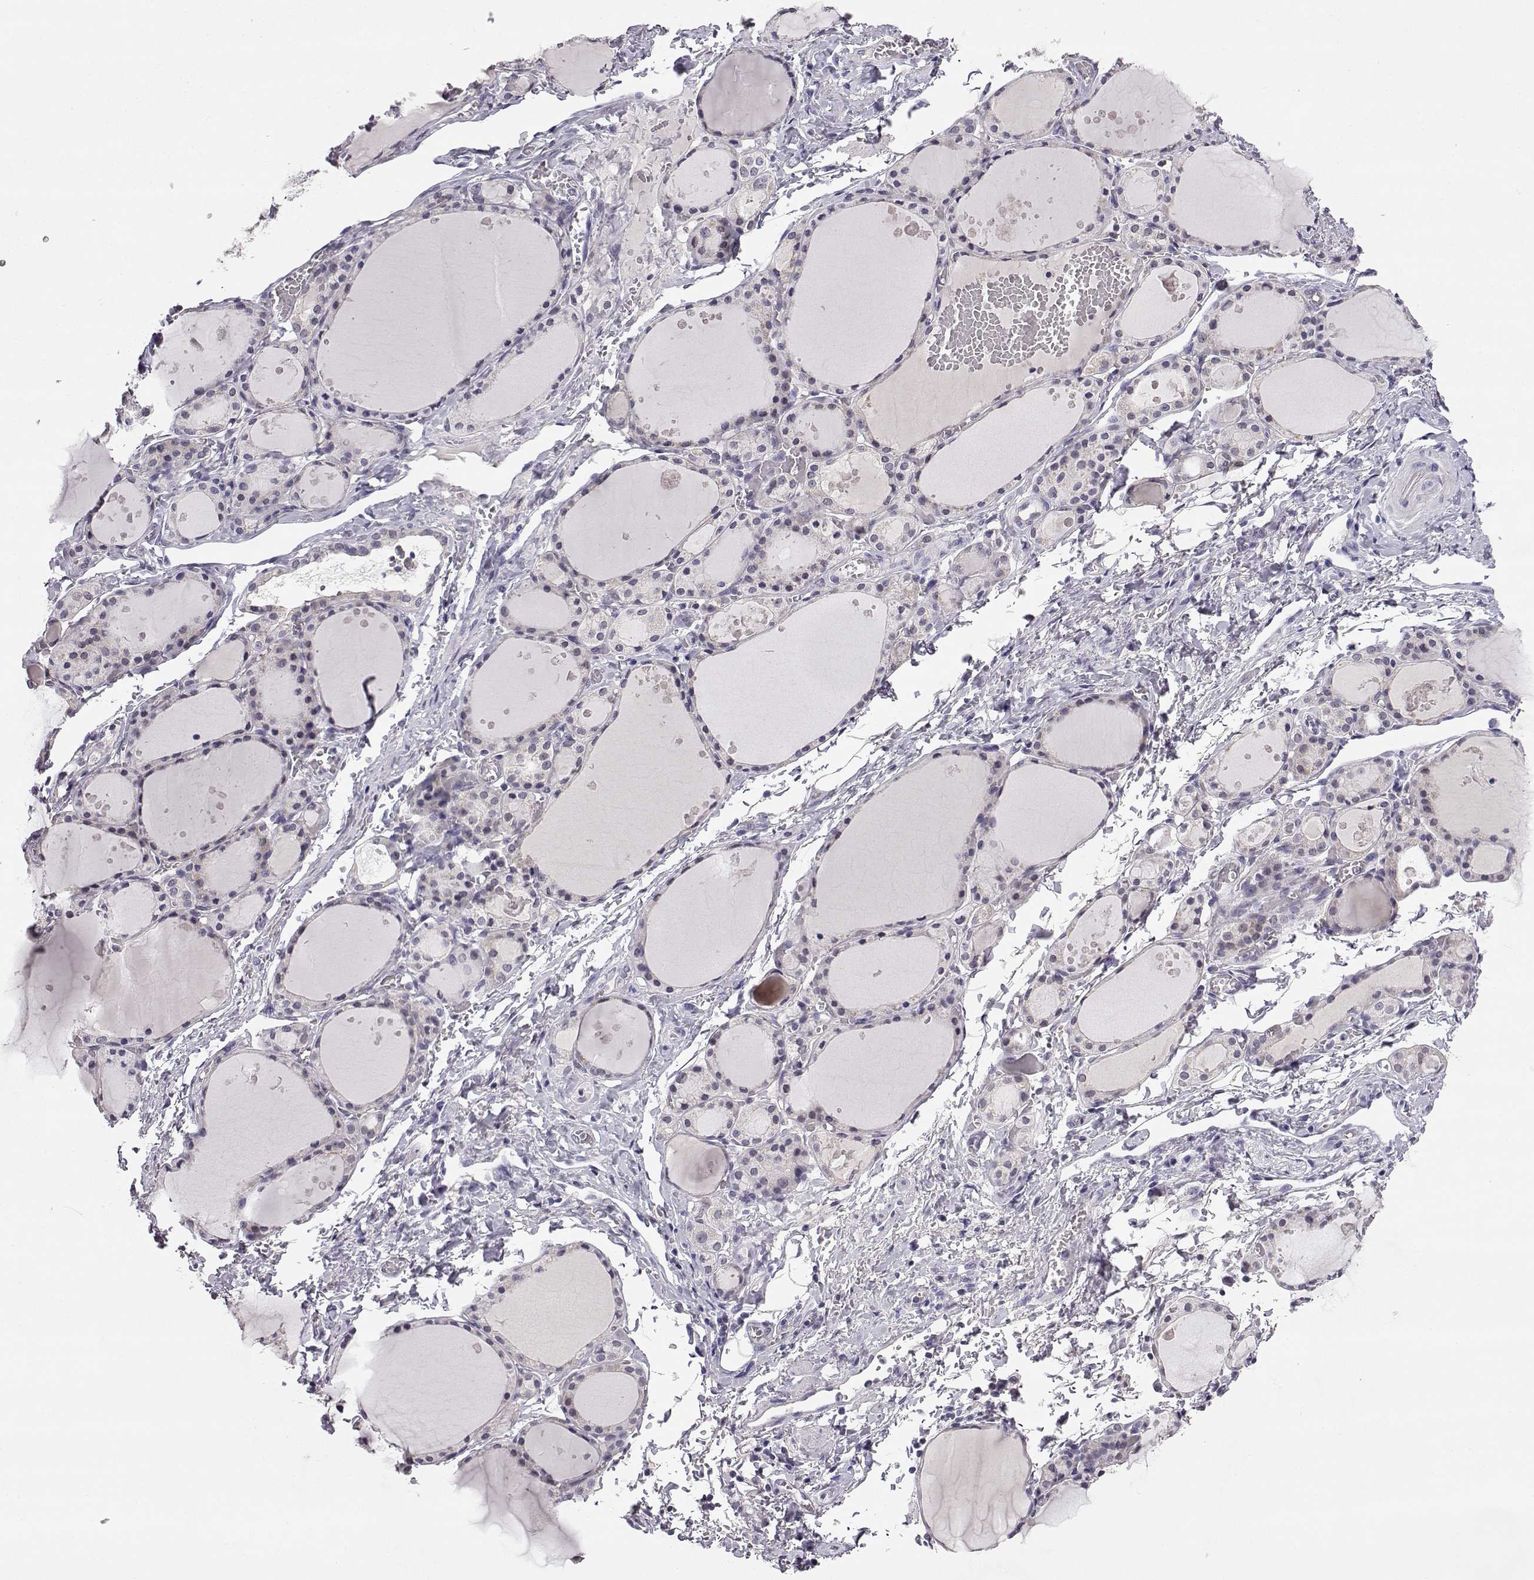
{"staining": {"intensity": "negative", "quantity": "none", "location": "none"}, "tissue": "thyroid gland", "cell_type": "Glandular cells", "image_type": "normal", "snomed": [{"axis": "morphology", "description": "Normal tissue, NOS"}, {"axis": "topography", "description": "Thyroid gland"}], "caption": "Immunohistochemistry (IHC) of unremarkable human thyroid gland reveals no staining in glandular cells.", "gene": "AKR1B1", "patient": {"sex": "male", "age": 68}}